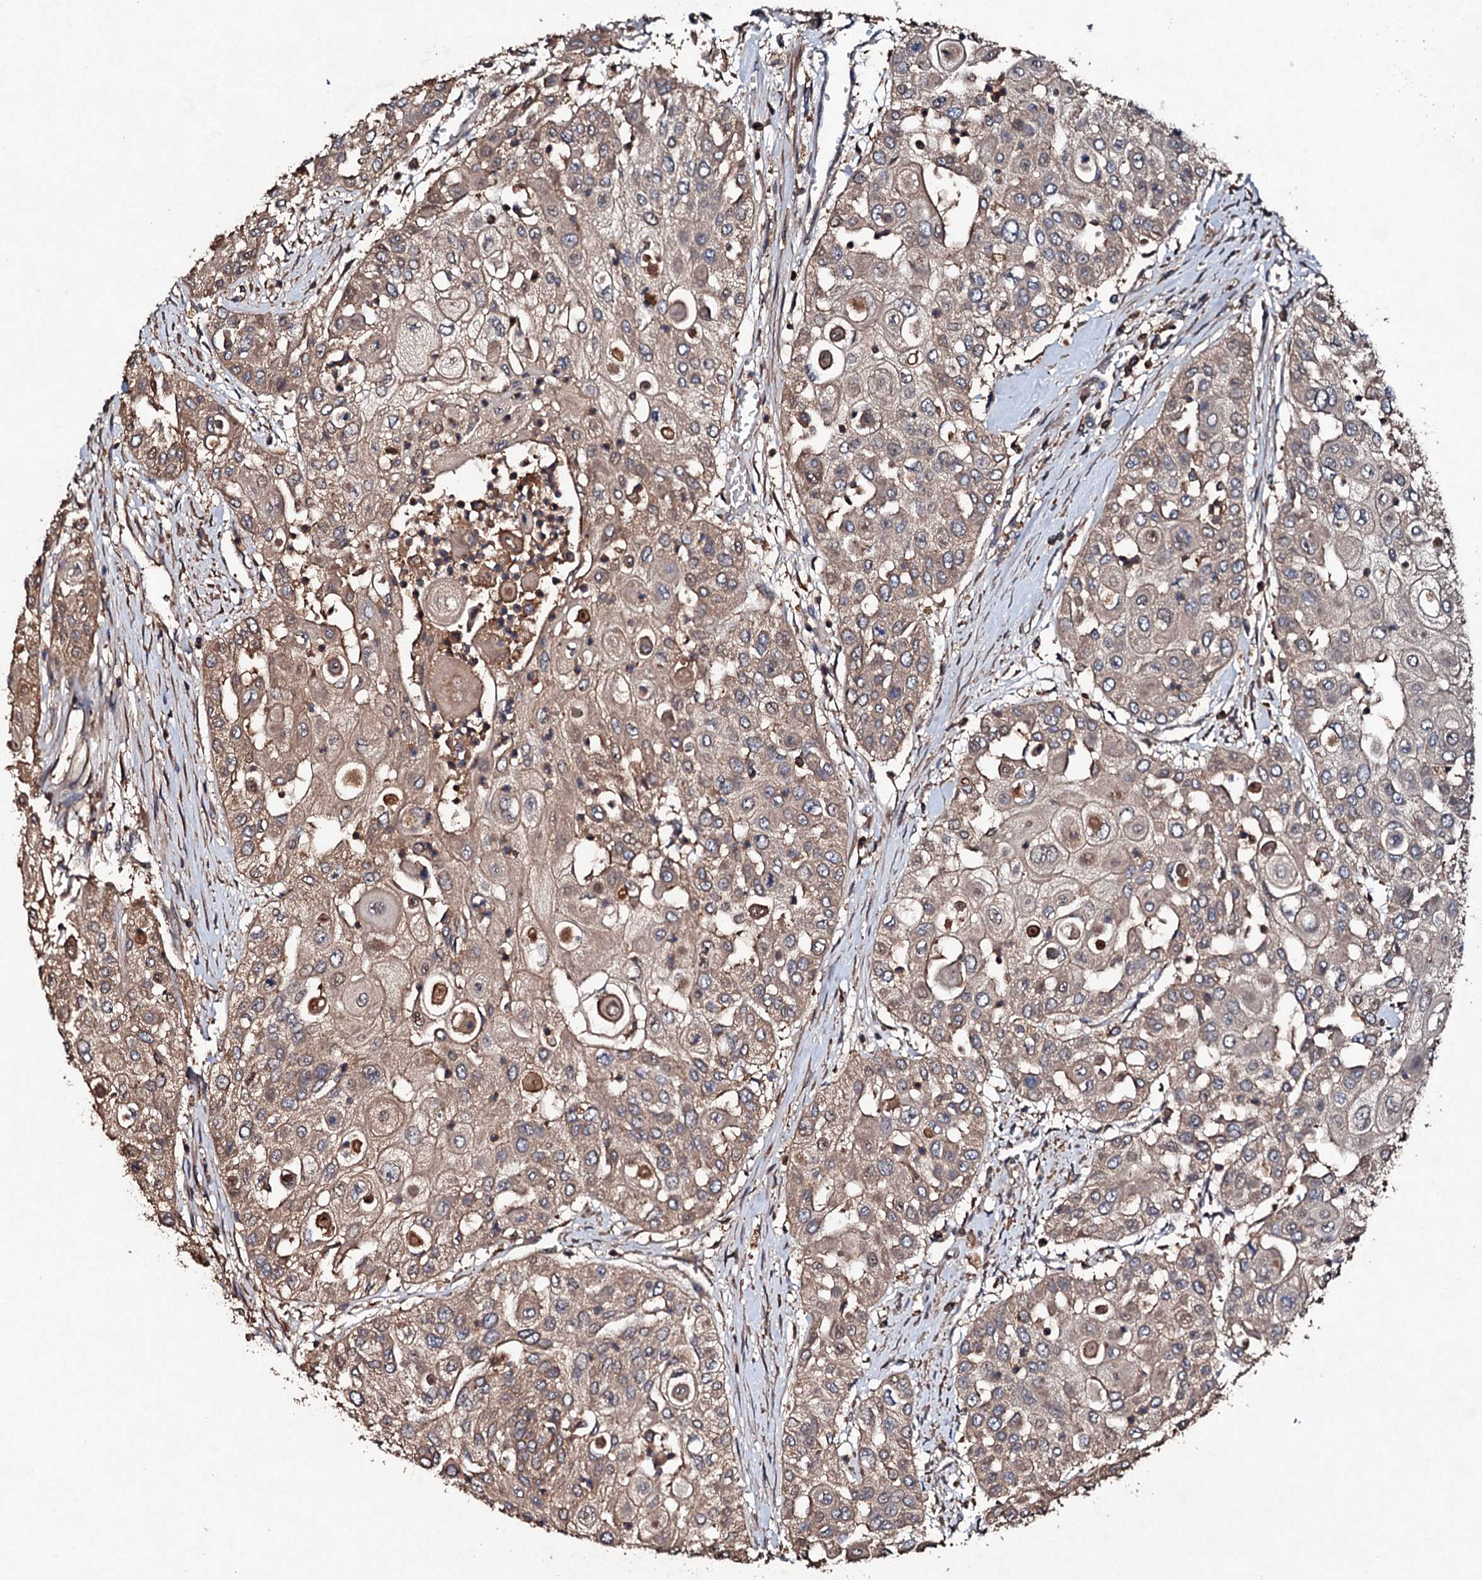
{"staining": {"intensity": "weak", "quantity": ">75%", "location": "cytoplasmic/membranous"}, "tissue": "urothelial cancer", "cell_type": "Tumor cells", "image_type": "cancer", "snomed": [{"axis": "morphology", "description": "Urothelial carcinoma, High grade"}, {"axis": "topography", "description": "Urinary bladder"}], "caption": "Brown immunohistochemical staining in high-grade urothelial carcinoma shows weak cytoplasmic/membranous staining in approximately >75% of tumor cells.", "gene": "KERA", "patient": {"sex": "female", "age": 79}}